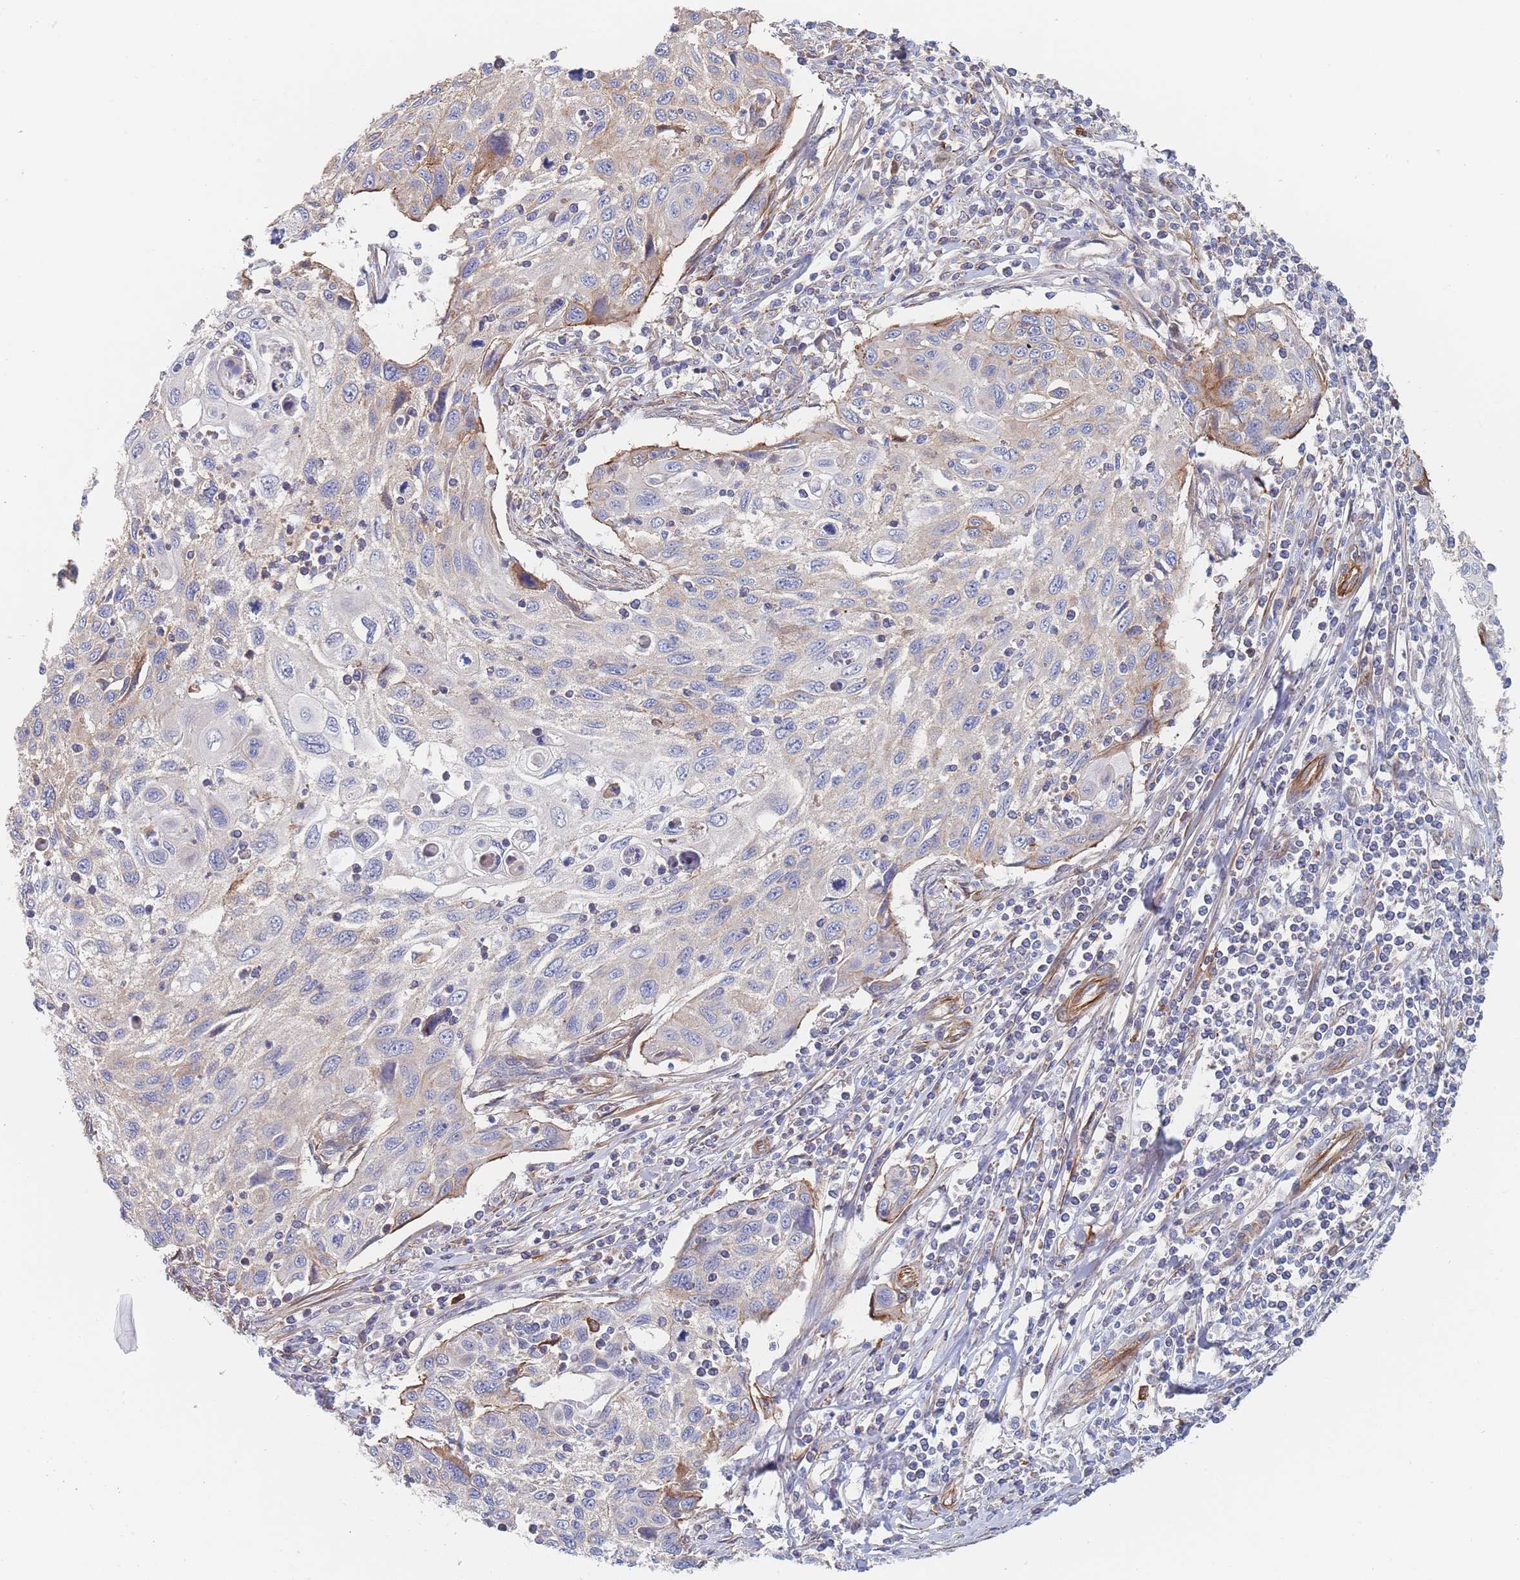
{"staining": {"intensity": "weak", "quantity": "<25%", "location": "cytoplasmic/membranous"}, "tissue": "cervical cancer", "cell_type": "Tumor cells", "image_type": "cancer", "snomed": [{"axis": "morphology", "description": "Squamous cell carcinoma, NOS"}, {"axis": "topography", "description": "Cervix"}], "caption": "Tumor cells are negative for protein expression in human cervical cancer.", "gene": "G6PC1", "patient": {"sex": "female", "age": 70}}